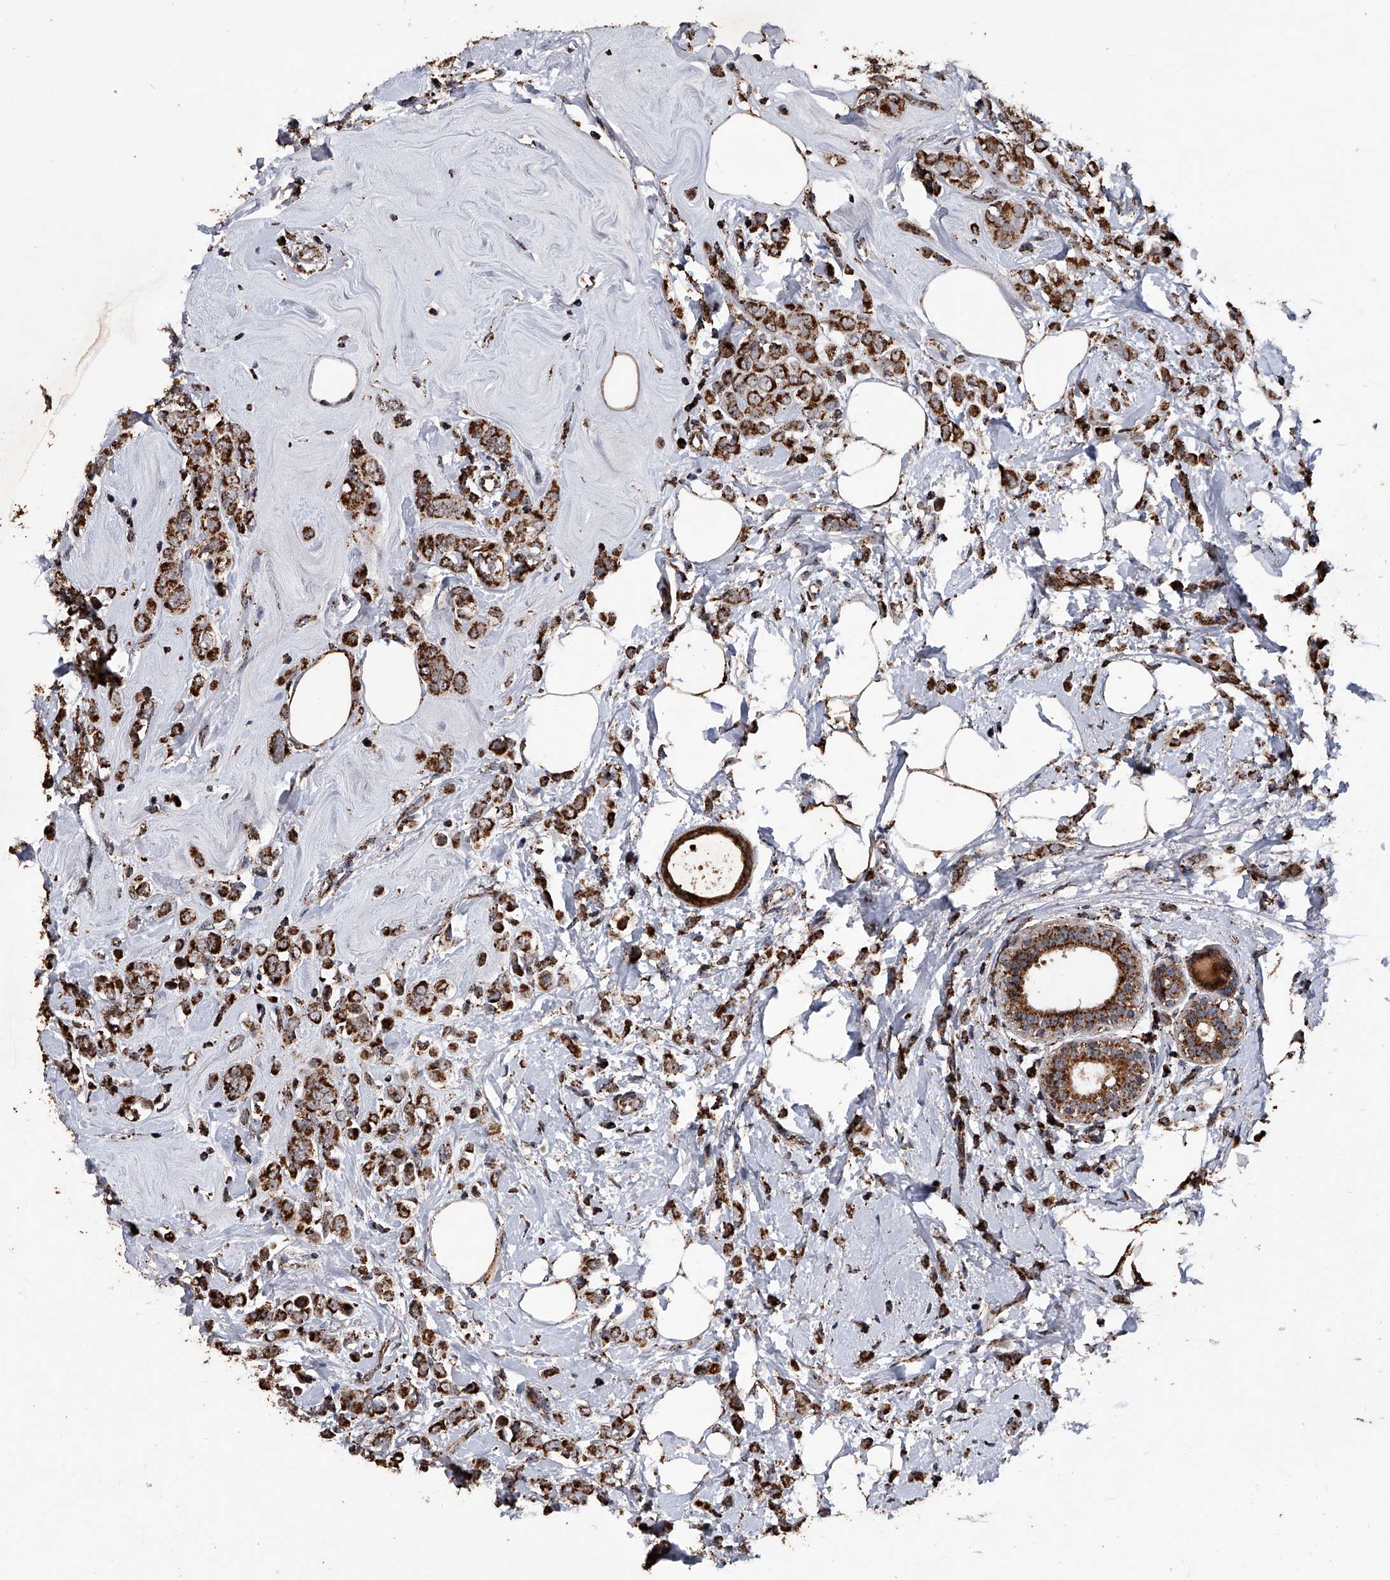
{"staining": {"intensity": "moderate", "quantity": ">75%", "location": "cytoplasmic/membranous"}, "tissue": "breast cancer", "cell_type": "Tumor cells", "image_type": "cancer", "snomed": [{"axis": "morphology", "description": "Lobular carcinoma"}, {"axis": "topography", "description": "Breast"}], "caption": "The photomicrograph exhibits staining of lobular carcinoma (breast), revealing moderate cytoplasmic/membranous protein positivity (brown color) within tumor cells. (DAB (3,3'-diaminobenzidine) = brown stain, brightfield microscopy at high magnification).", "gene": "SMPDL3A", "patient": {"sex": "female", "age": 47}}